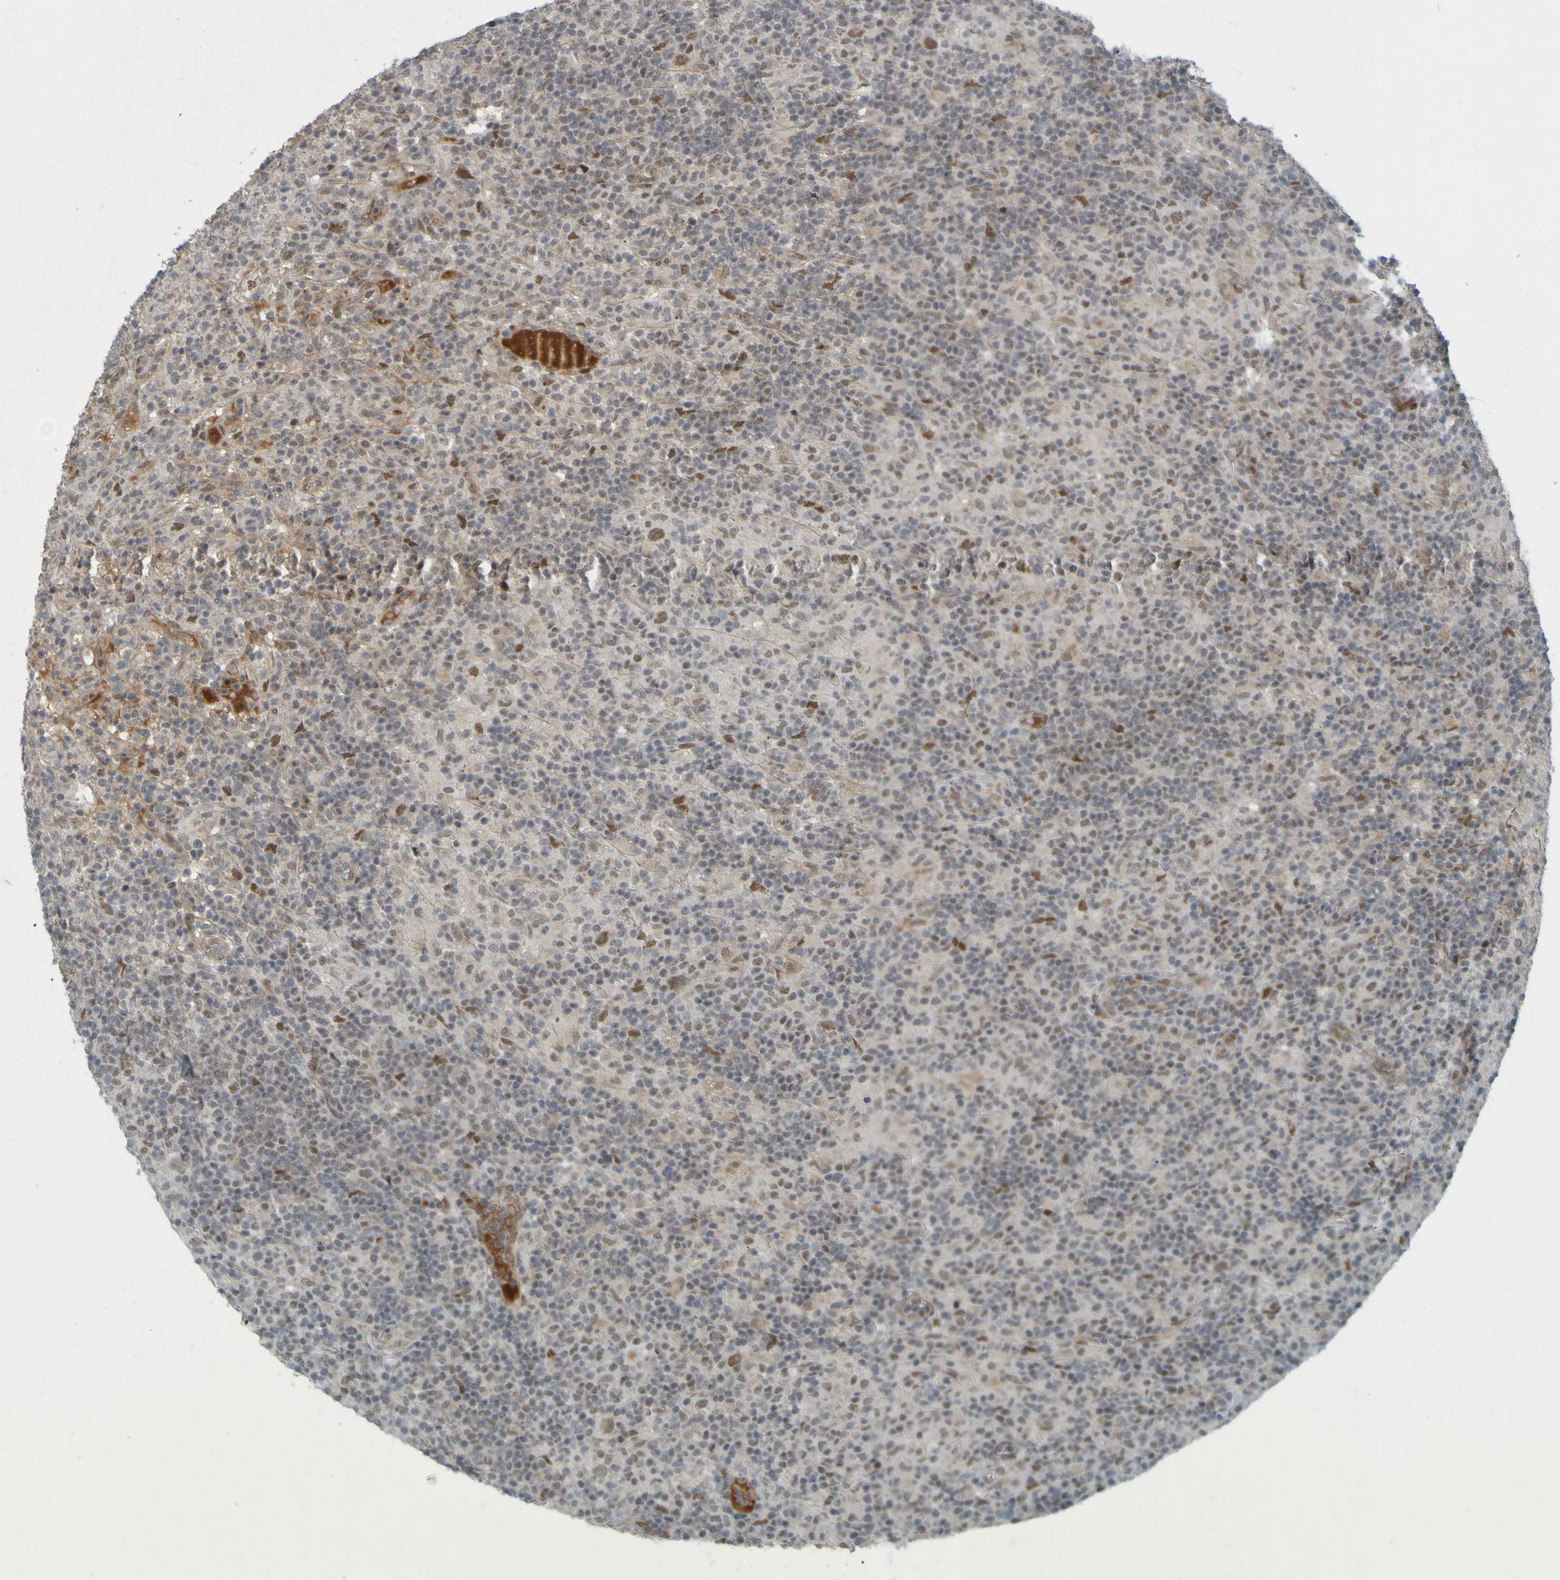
{"staining": {"intensity": "moderate", "quantity": ">75%", "location": "nuclear"}, "tissue": "lymphoma", "cell_type": "Tumor cells", "image_type": "cancer", "snomed": [{"axis": "morphology", "description": "Hodgkin's disease, NOS"}, {"axis": "topography", "description": "Lymph node"}], "caption": "About >75% of tumor cells in Hodgkin's disease reveal moderate nuclear protein staining as visualized by brown immunohistochemical staining.", "gene": "MCPH1", "patient": {"sex": "male", "age": 70}}